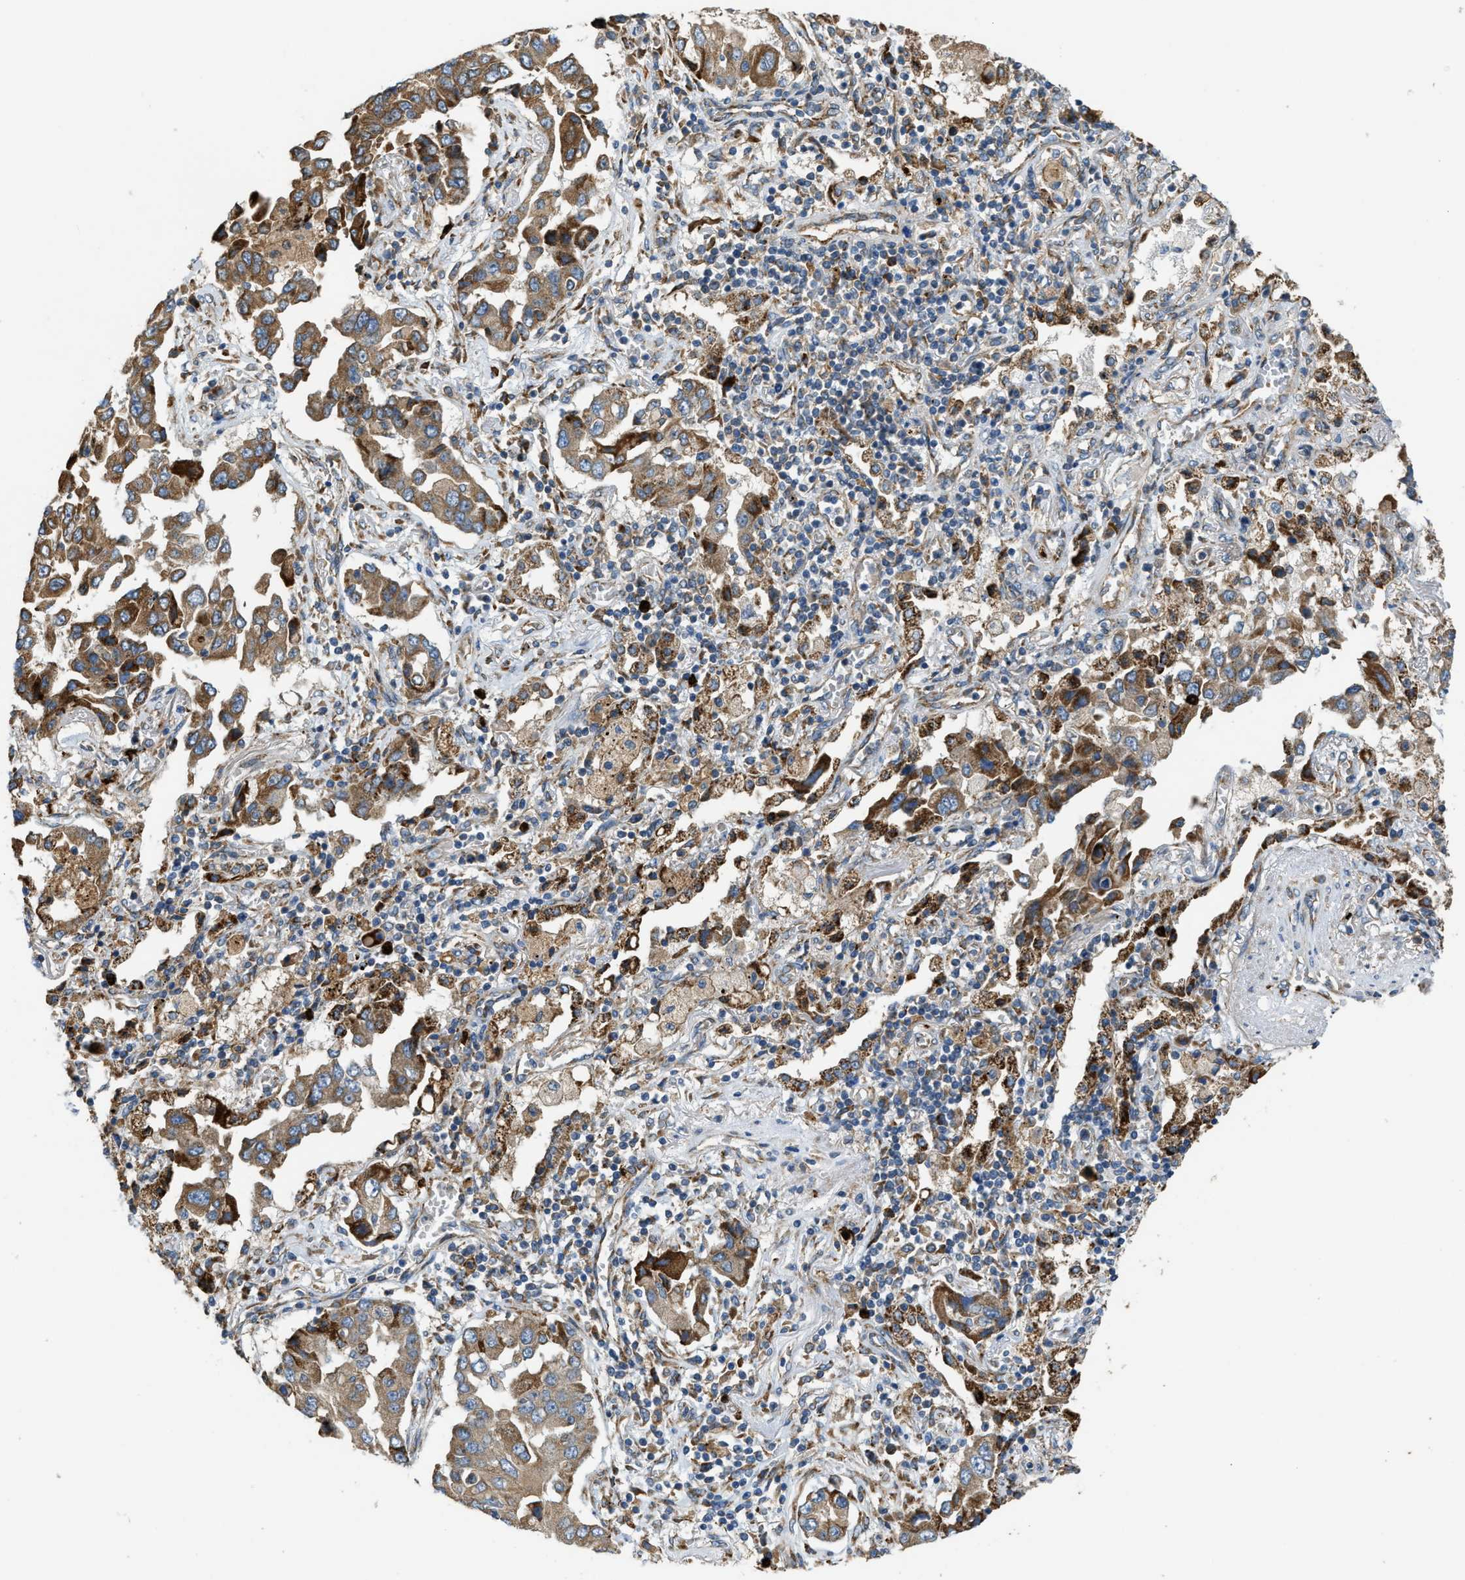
{"staining": {"intensity": "moderate", "quantity": ">75%", "location": "cytoplasmic/membranous"}, "tissue": "lung cancer", "cell_type": "Tumor cells", "image_type": "cancer", "snomed": [{"axis": "morphology", "description": "Adenocarcinoma, NOS"}, {"axis": "topography", "description": "Lung"}], "caption": "Immunohistochemistry micrograph of neoplastic tissue: human lung adenocarcinoma stained using immunohistochemistry (IHC) exhibits medium levels of moderate protein expression localized specifically in the cytoplasmic/membranous of tumor cells, appearing as a cytoplasmic/membranous brown color.", "gene": "TMEM68", "patient": {"sex": "female", "age": 65}}